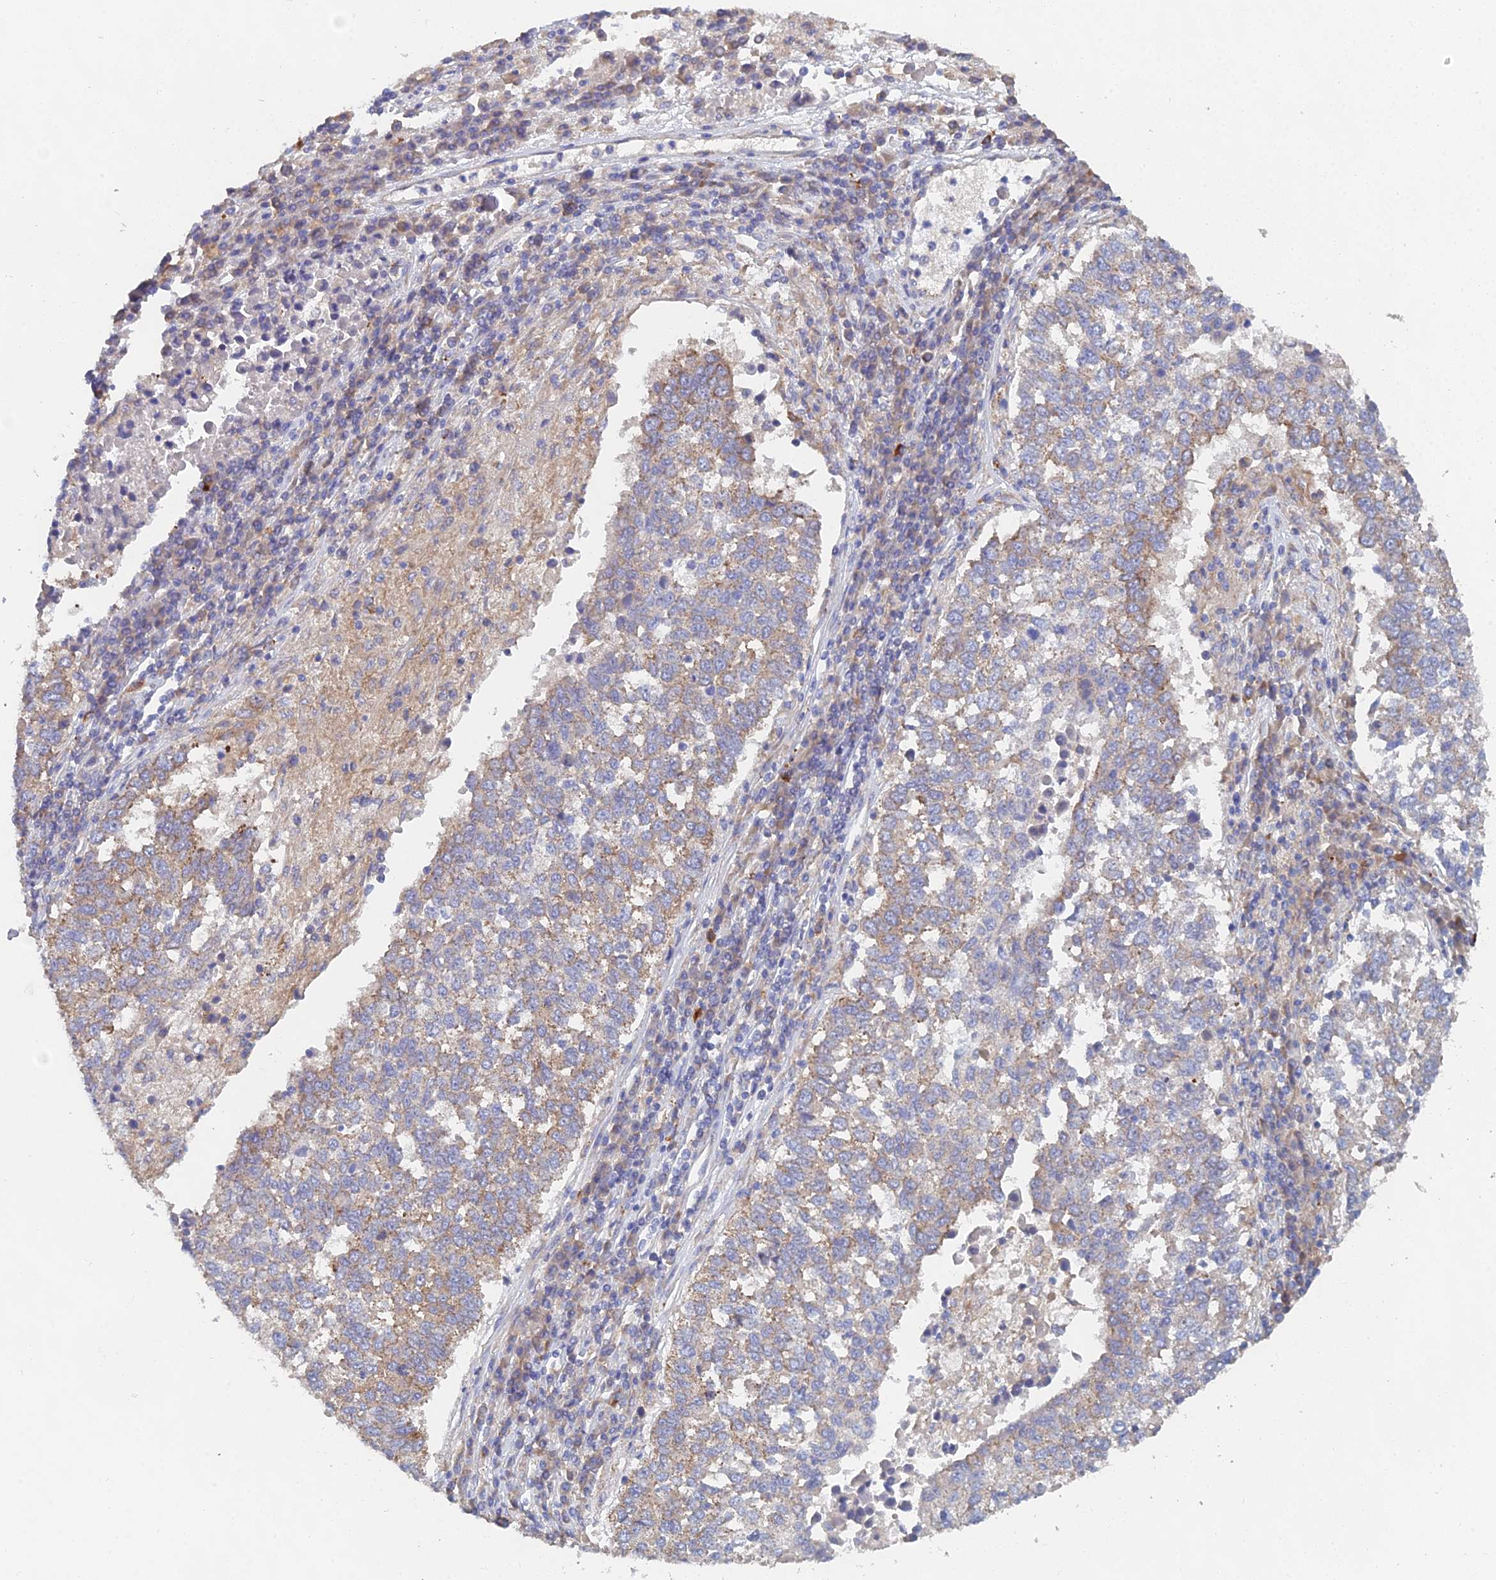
{"staining": {"intensity": "weak", "quantity": ">75%", "location": "cytoplasmic/membranous"}, "tissue": "lung cancer", "cell_type": "Tumor cells", "image_type": "cancer", "snomed": [{"axis": "morphology", "description": "Squamous cell carcinoma, NOS"}, {"axis": "topography", "description": "Lung"}], "caption": "A brown stain shows weak cytoplasmic/membranous staining of a protein in human lung cancer tumor cells.", "gene": "ELOF1", "patient": {"sex": "male", "age": 73}}